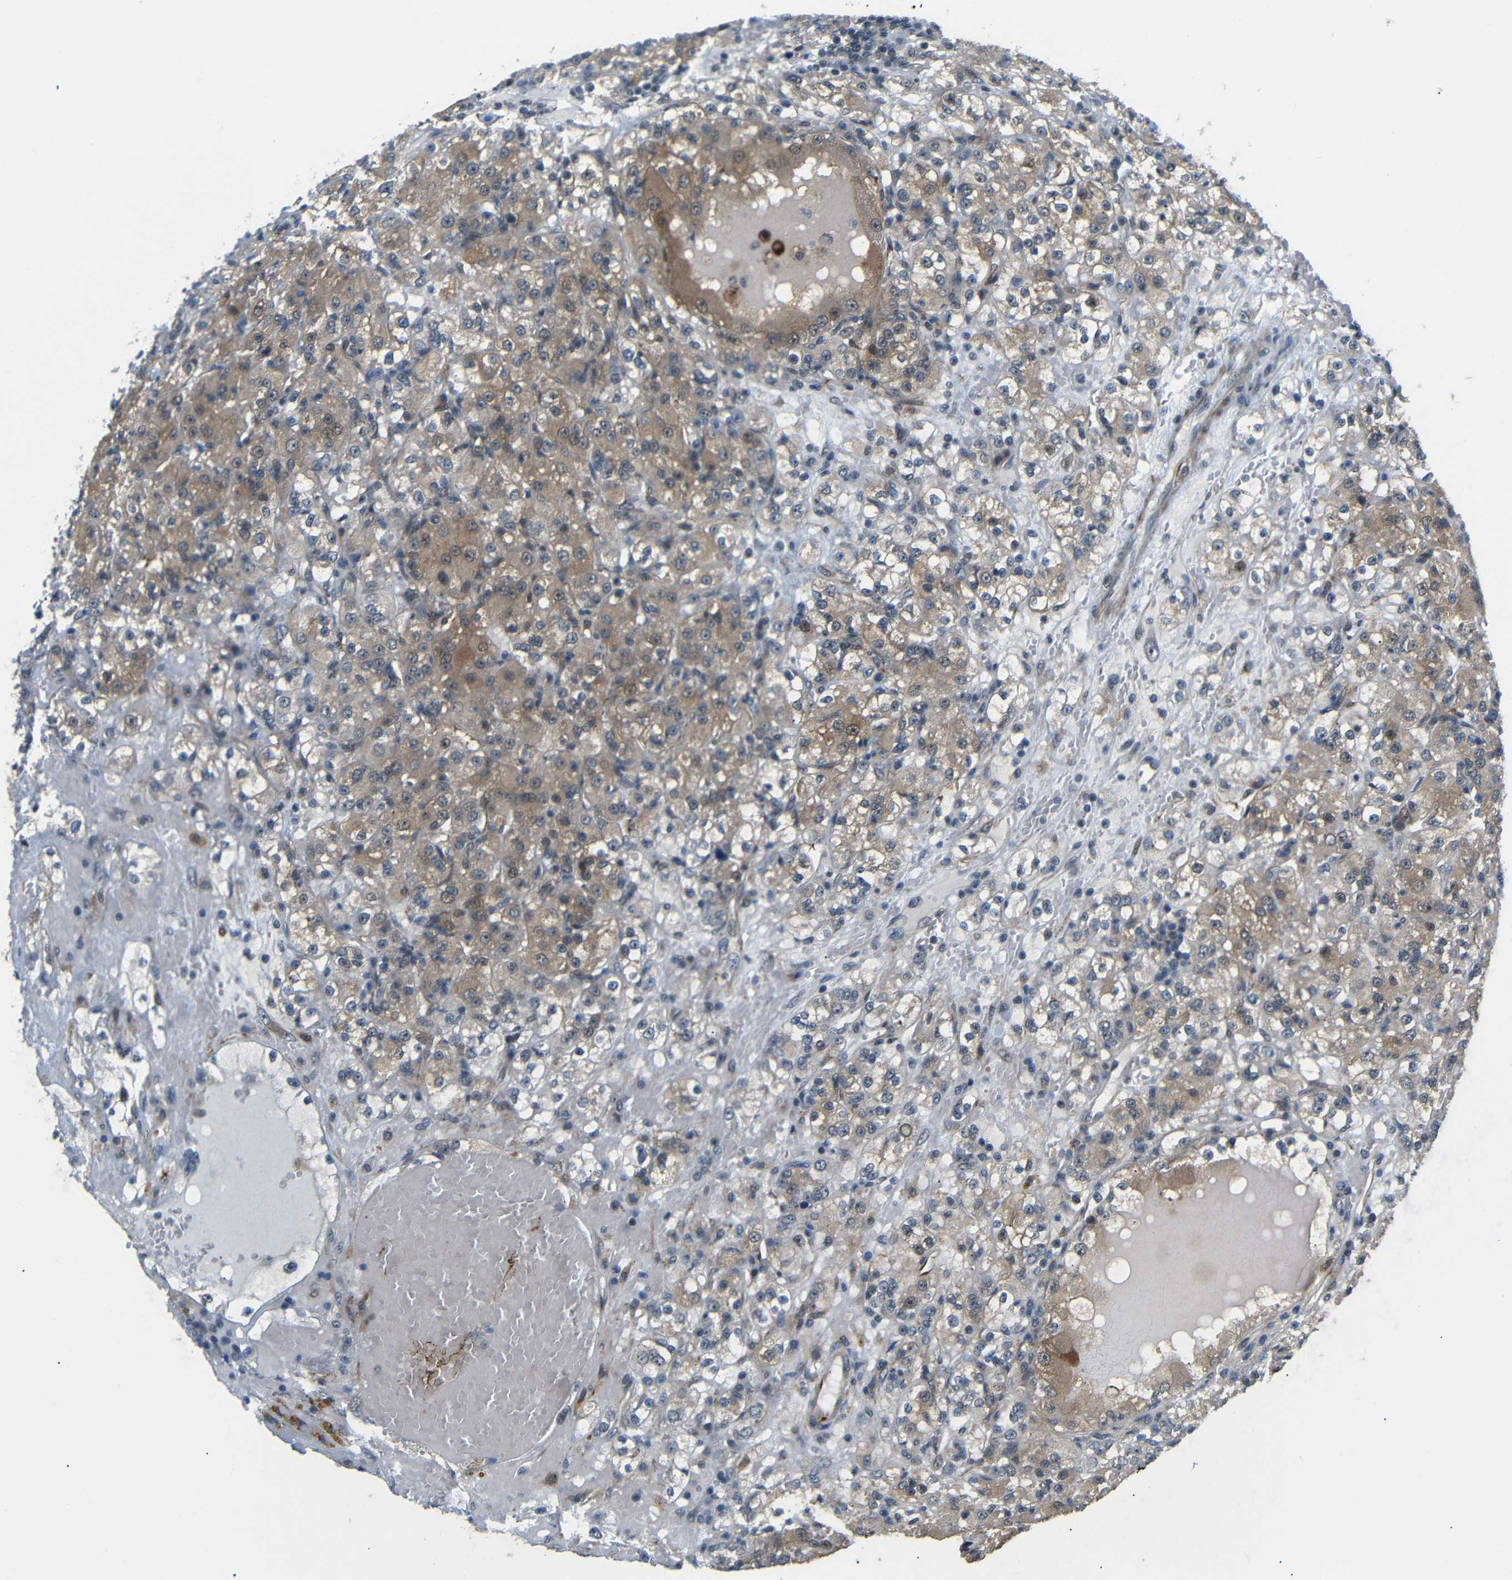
{"staining": {"intensity": "moderate", "quantity": ">75%", "location": "cytoplasmic/membranous"}, "tissue": "renal cancer", "cell_type": "Tumor cells", "image_type": "cancer", "snomed": [{"axis": "morphology", "description": "Normal tissue, NOS"}, {"axis": "morphology", "description": "Adenocarcinoma, NOS"}, {"axis": "topography", "description": "Kidney"}], "caption": "Human renal cancer stained with a brown dye shows moderate cytoplasmic/membranous positive positivity in approximately >75% of tumor cells.", "gene": "SYDE1", "patient": {"sex": "male", "age": 61}}